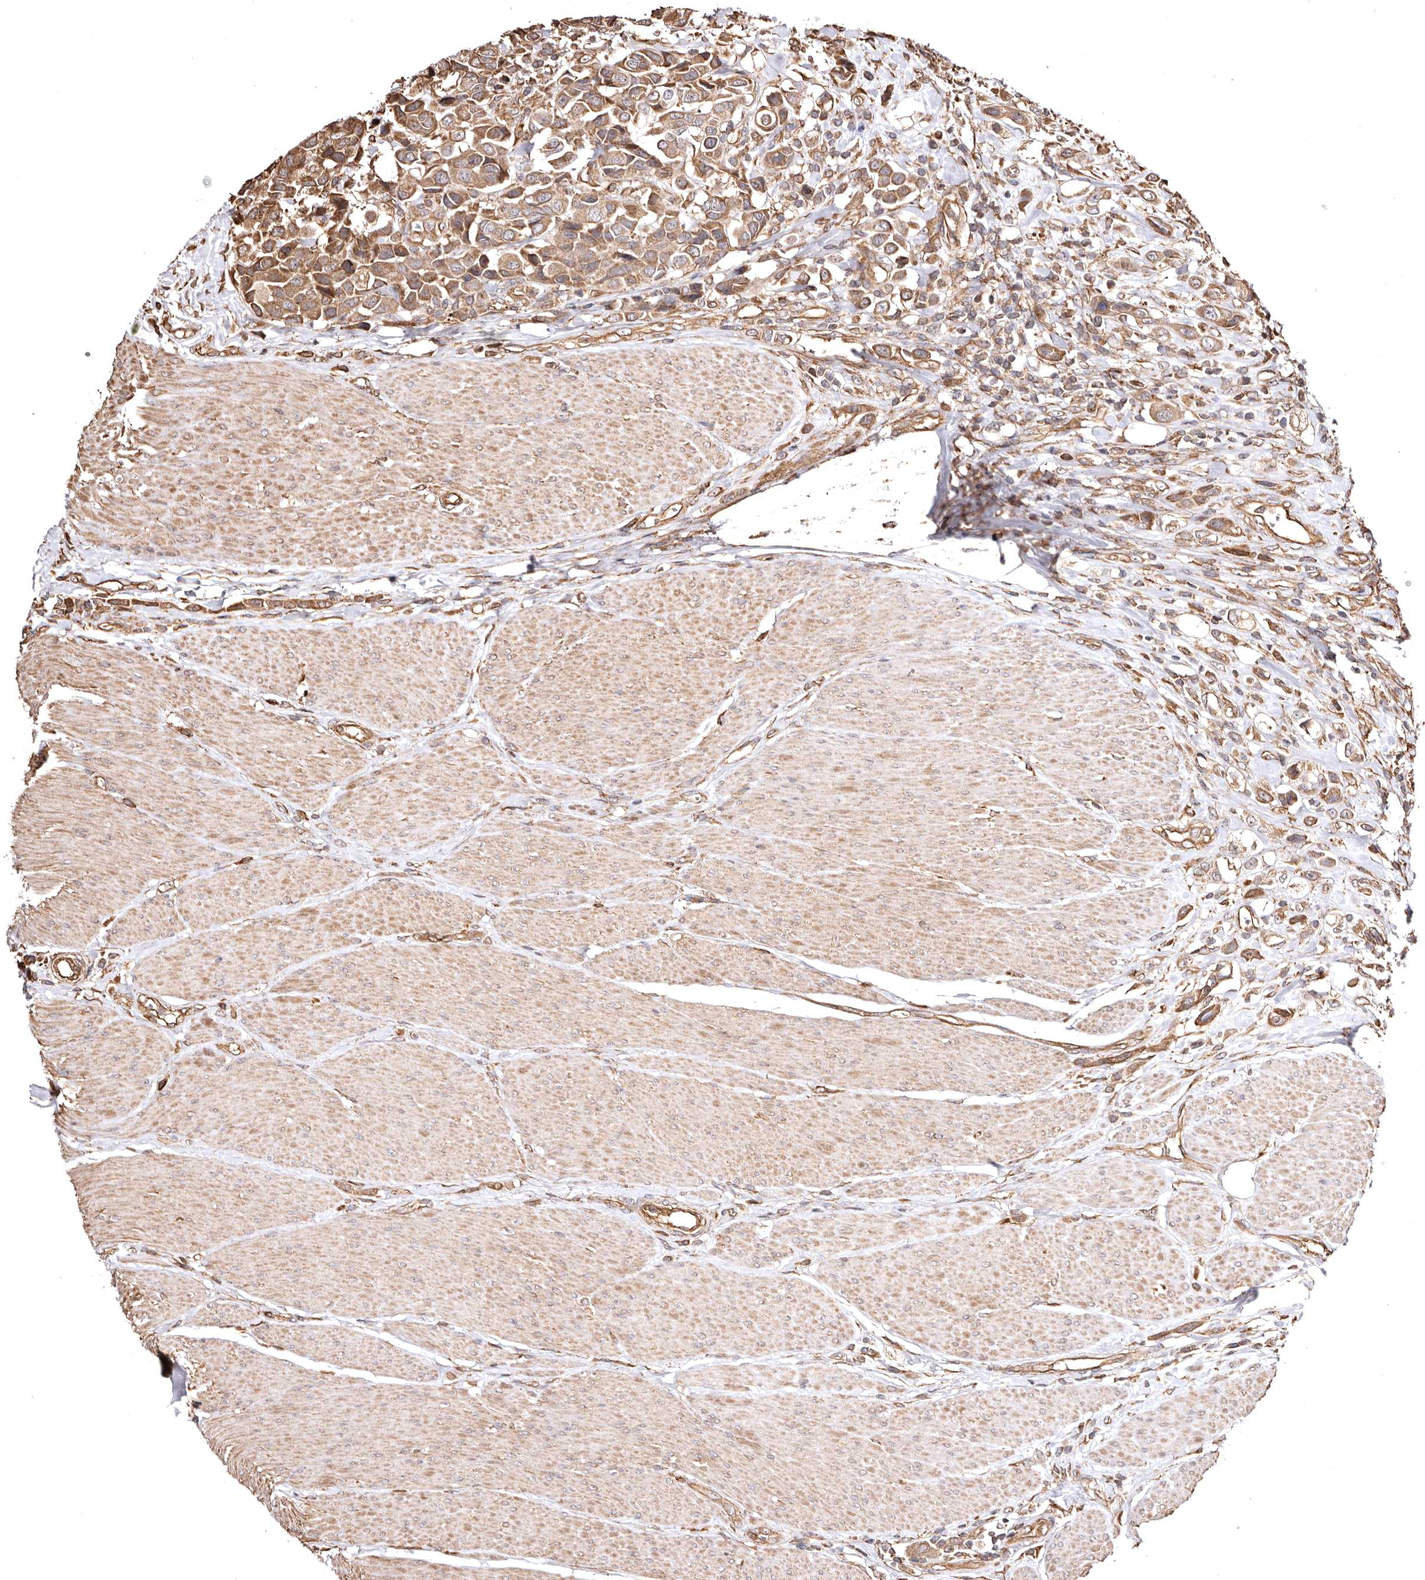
{"staining": {"intensity": "moderate", "quantity": ">75%", "location": "cytoplasmic/membranous"}, "tissue": "urothelial cancer", "cell_type": "Tumor cells", "image_type": "cancer", "snomed": [{"axis": "morphology", "description": "Urothelial carcinoma, High grade"}, {"axis": "topography", "description": "Urinary bladder"}], "caption": "High-grade urothelial carcinoma stained for a protein (brown) demonstrates moderate cytoplasmic/membranous positive staining in approximately >75% of tumor cells.", "gene": "MACC1", "patient": {"sex": "male", "age": 50}}